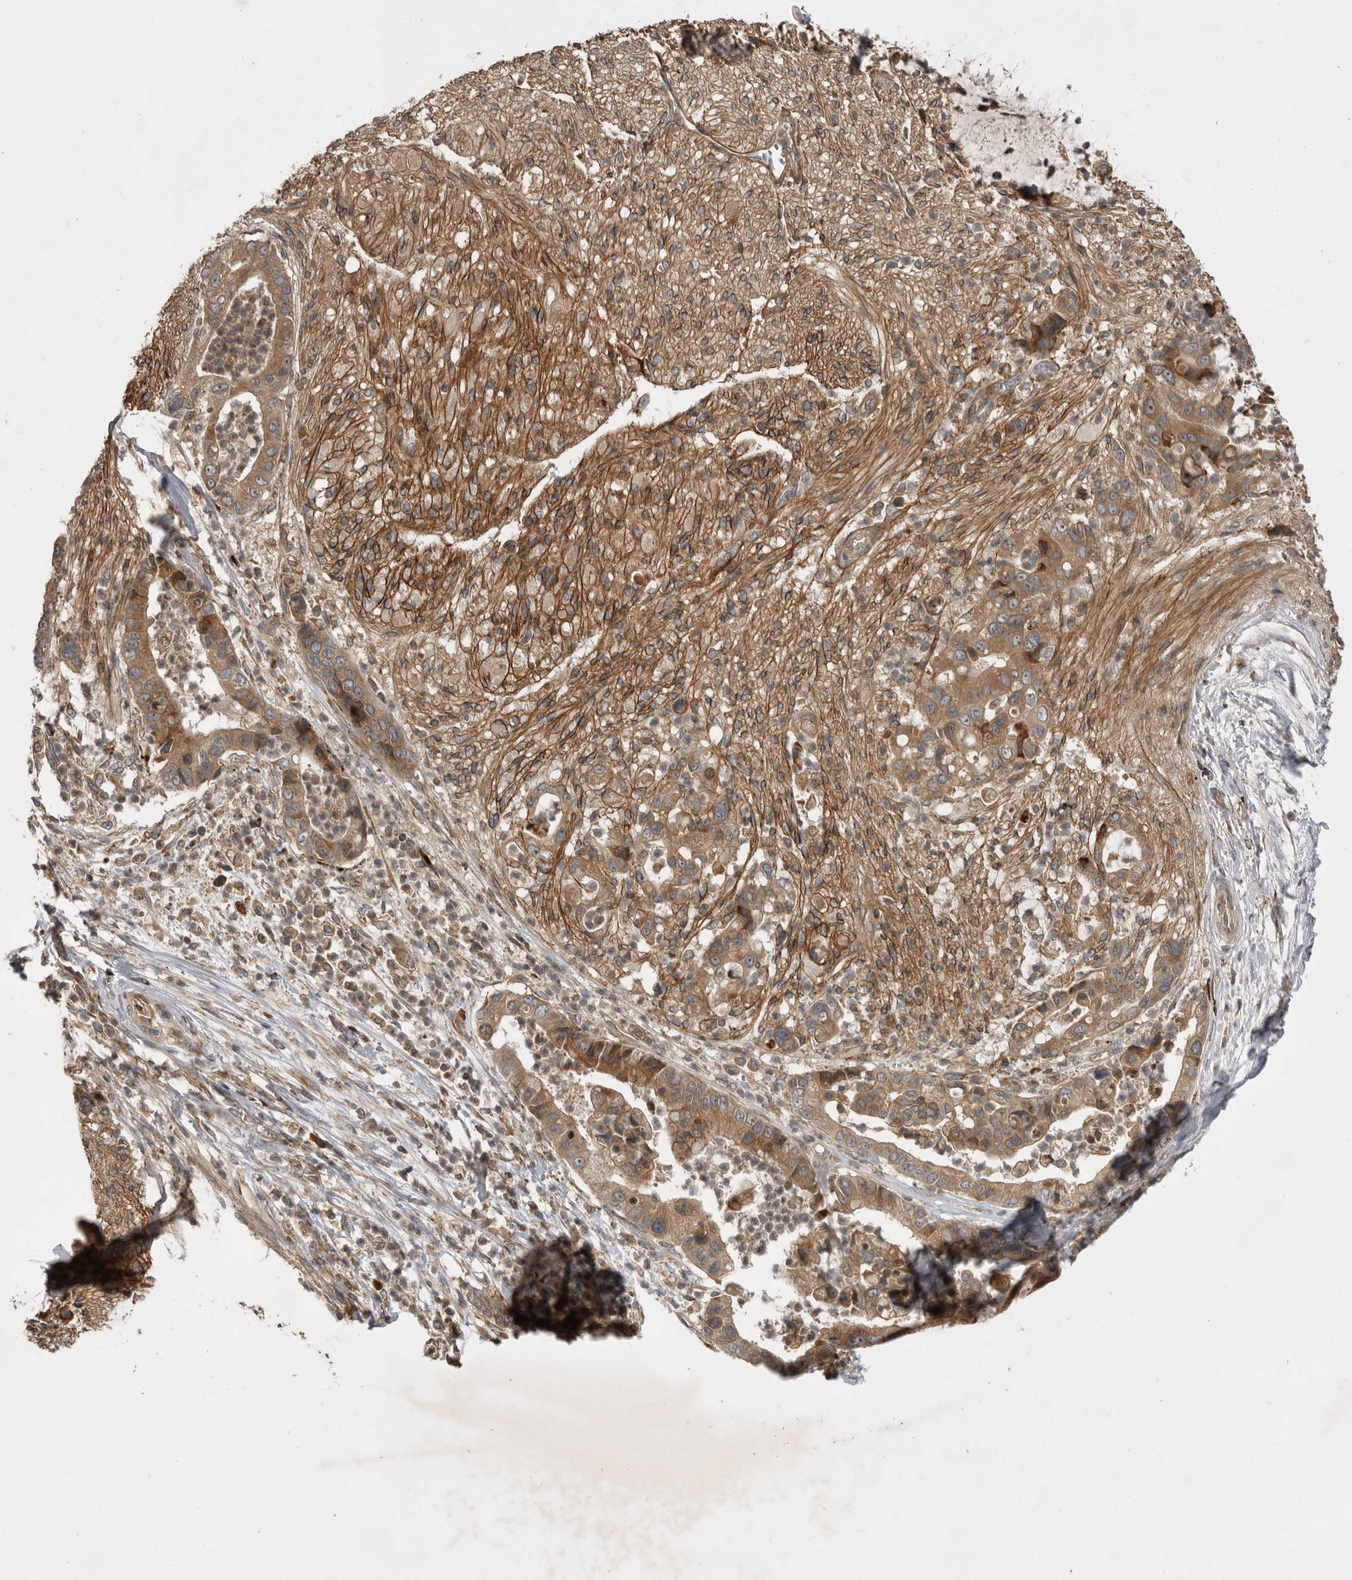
{"staining": {"intensity": "moderate", "quantity": ">75%", "location": "cytoplasmic/membranous"}, "tissue": "liver cancer", "cell_type": "Tumor cells", "image_type": "cancer", "snomed": [{"axis": "morphology", "description": "Cholangiocarcinoma"}, {"axis": "topography", "description": "Liver"}], "caption": "An image of human liver cancer (cholangiocarcinoma) stained for a protein shows moderate cytoplasmic/membranous brown staining in tumor cells.", "gene": "RAB3GAP2", "patient": {"sex": "female", "age": 54}}